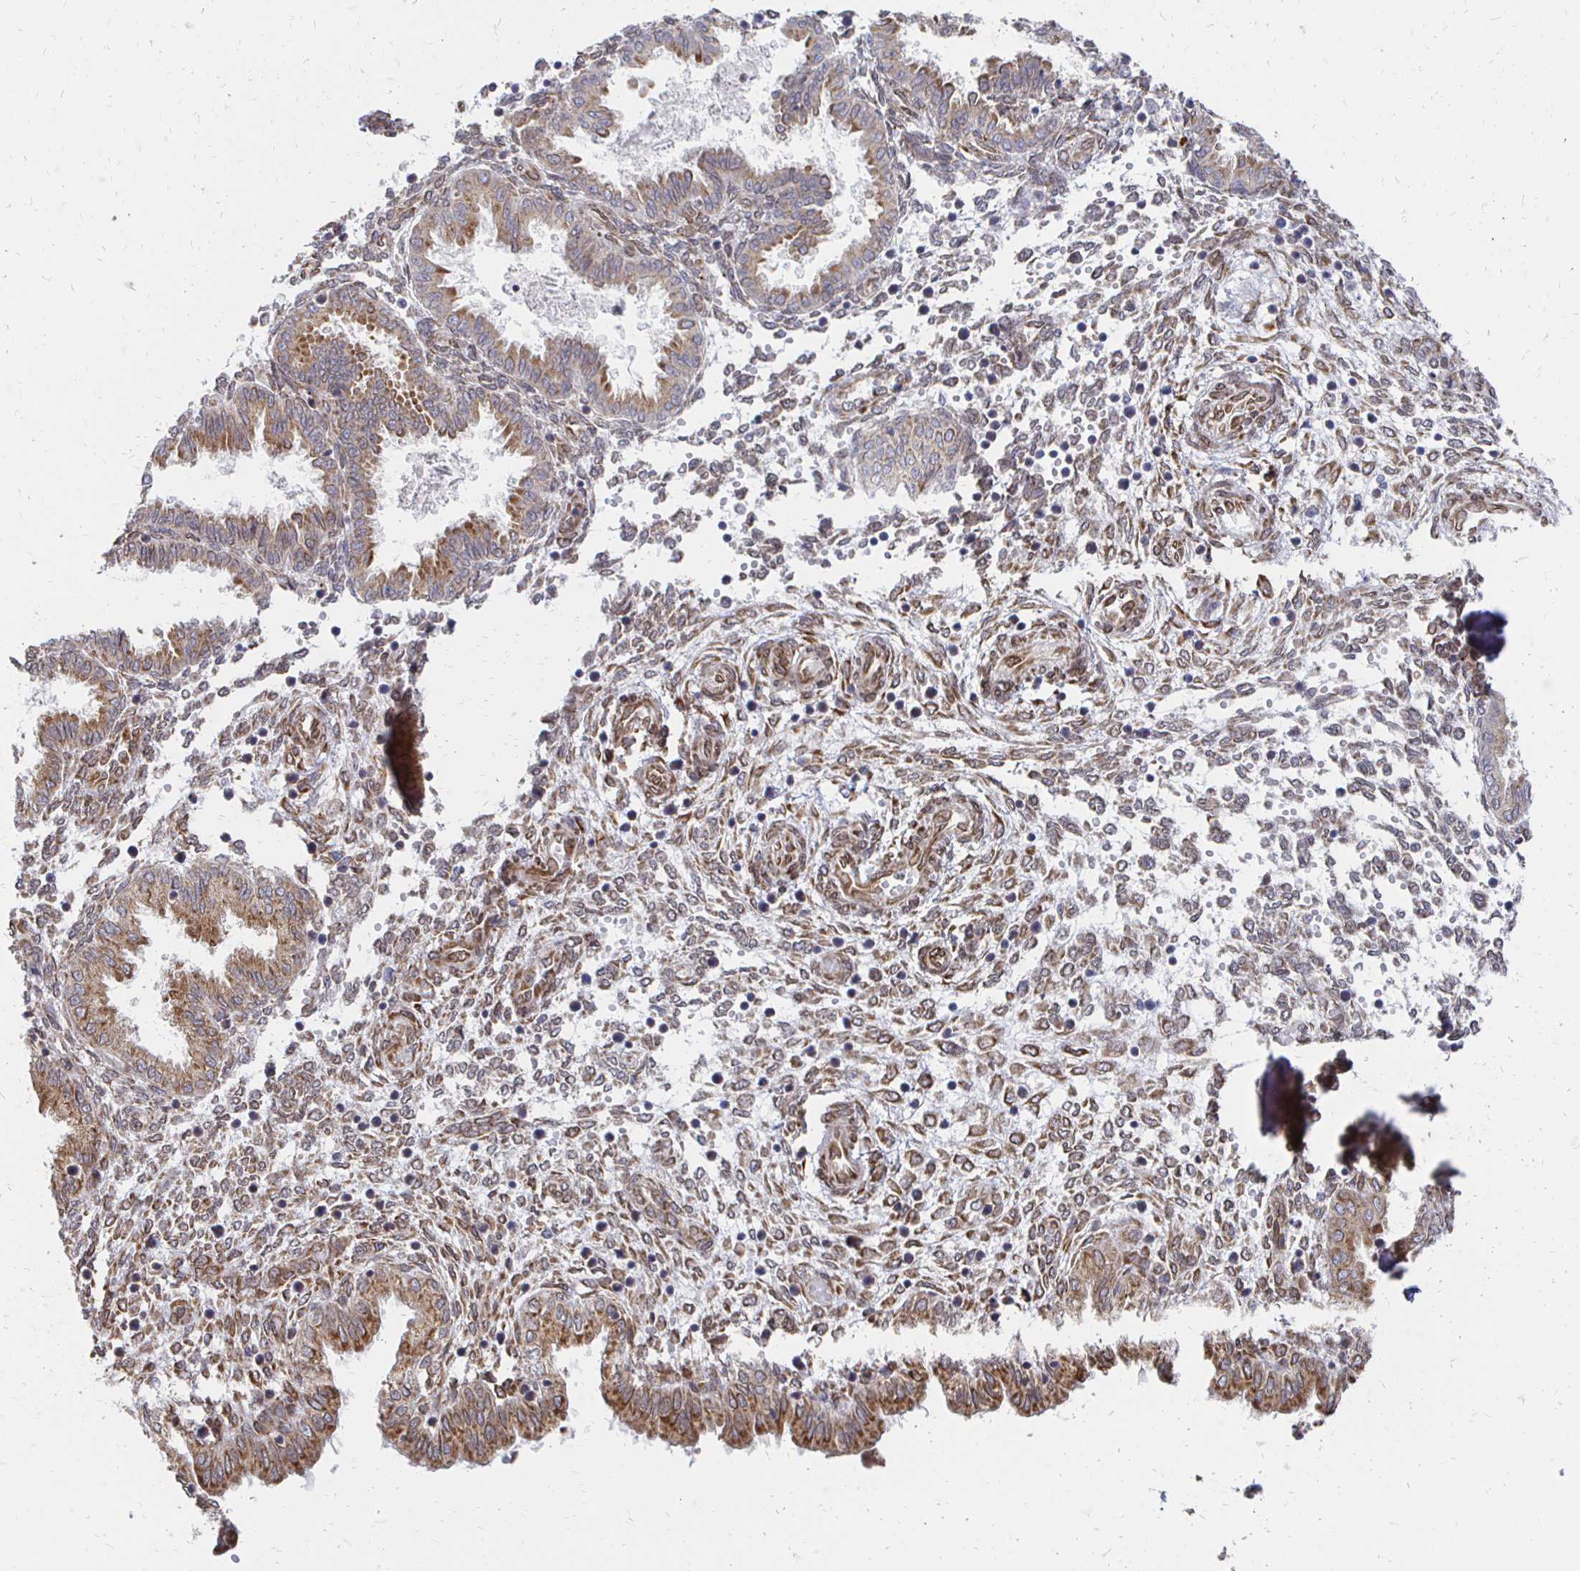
{"staining": {"intensity": "moderate", "quantity": "25%-75%", "location": "cytoplasmic/membranous,nuclear"}, "tissue": "endometrium", "cell_type": "Cells in endometrial stroma", "image_type": "normal", "snomed": [{"axis": "morphology", "description": "Normal tissue, NOS"}, {"axis": "topography", "description": "Endometrium"}], "caption": "Normal endometrium demonstrates moderate cytoplasmic/membranous,nuclear positivity in approximately 25%-75% of cells in endometrial stroma, visualized by immunohistochemistry.", "gene": "PELI3", "patient": {"sex": "female", "age": 33}}